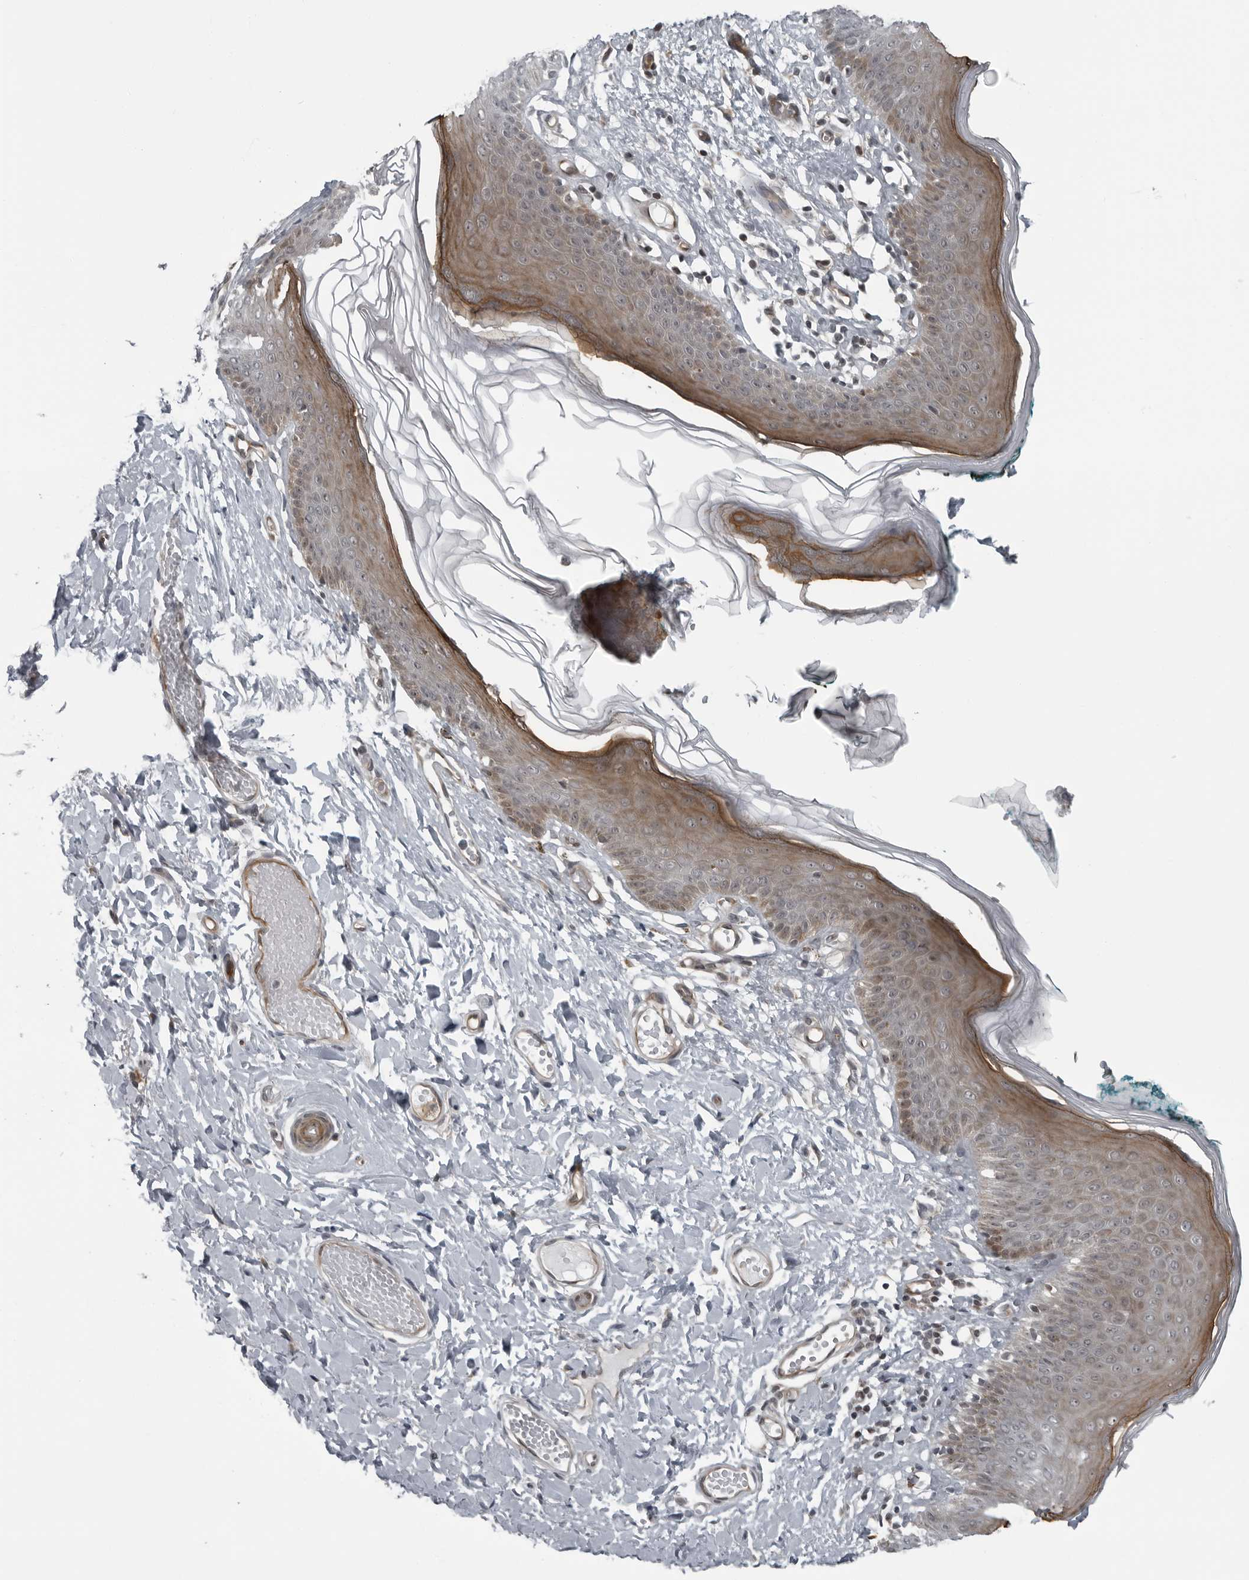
{"staining": {"intensity": "weak", "quantity": "25%-75%", "location": "cytoplasmic/membranous"}, "tissue": "skin", "cell_type": "Epidermal cells", "image_type": "normal", "snomed": [{"axis": "morphology", "description": "Normal tissue, NOS"}, {"axis": "morphology", "description": "Inflammation, NOS"}, {"axis": "topography", "description": "Vulva"}], "caption": "Skin stained with IHC demonstrates weak cytoplasmic/membranous expression in approximately 25%-75% of epidermal cells.", "gene": "FAM102B", "patient": {"sex": "female", "age": 84}}